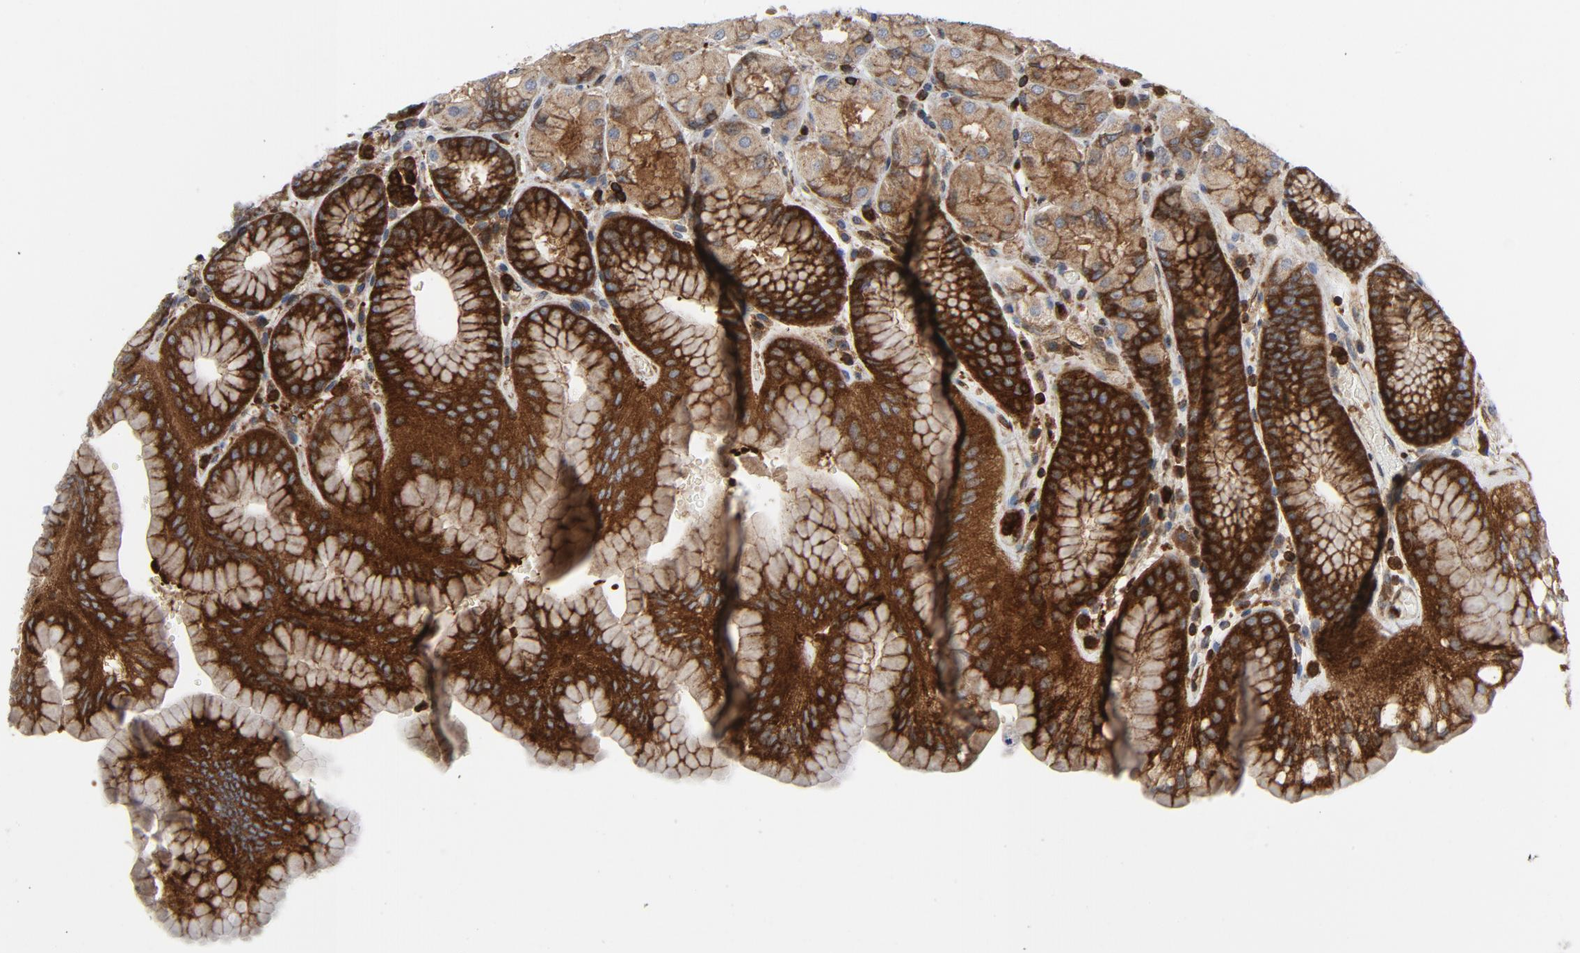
{"staining": {"intensity": "strong", "quantity": ">75%", "location": "cytoplasmic/membranous"}, "tissue": "stomach", "cell_type": "Glandular cells", "image_type": "normal", "snomed": [{"axis": "morphology", "description": "Normal tissue, NOS"}, {"axis": "topography", "description": "Stomach, upper"}, {"axis": "topography", "description": "Stomach"}], "caption": "Human stomach stained for a protein (brown) demonstrates strong cytoplasmic/membranous positive staining in approximately >75% of glandular cells.", "gene": "YES1", "patient": {"sex": "male", "age": 76}}